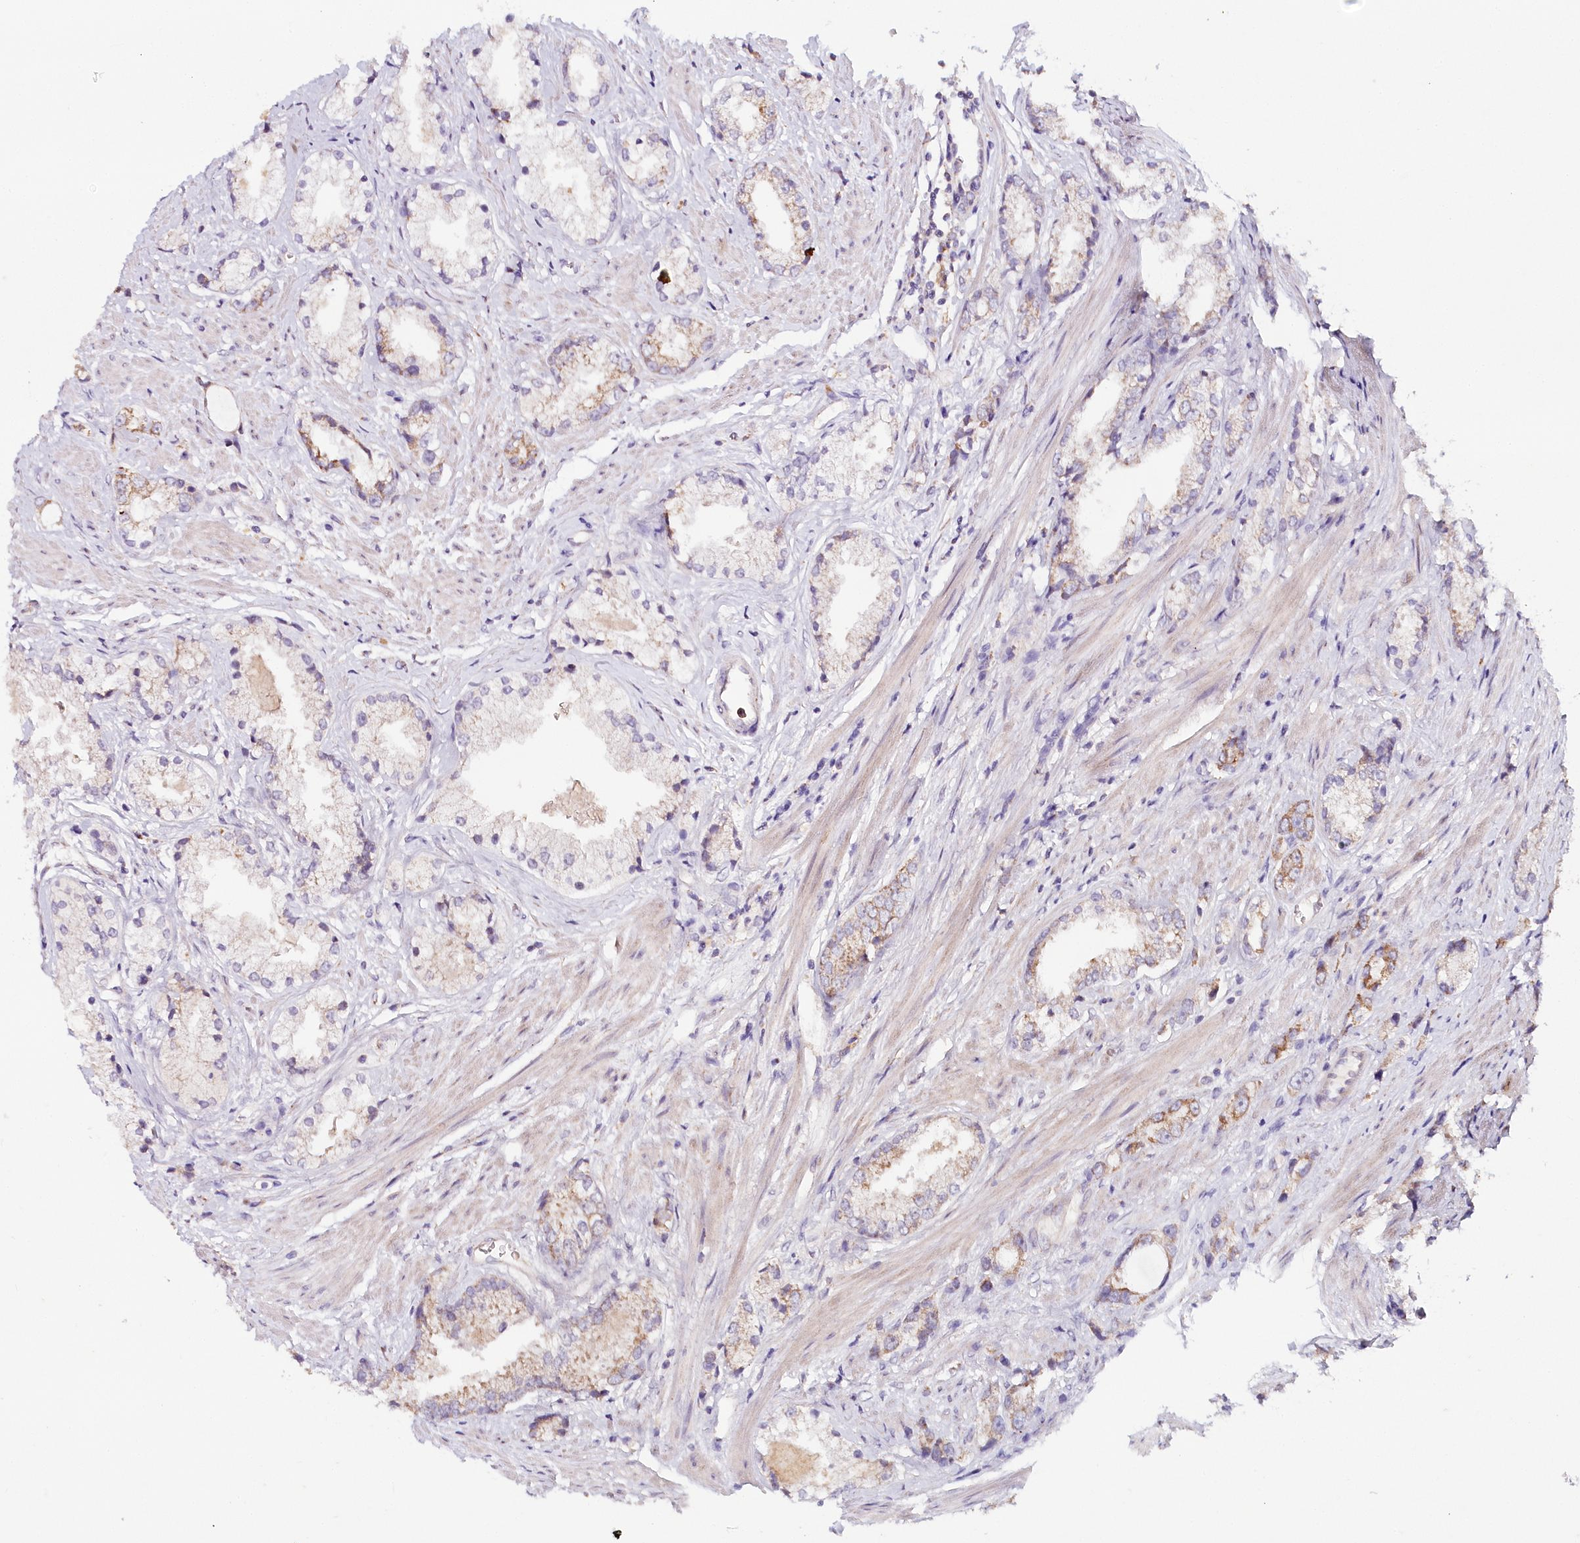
{"staining": {"intensity": "moderate", "quantity": "<25%", "location": "cytoplasmic/membranous"}, "tissue": "prostate cancer", "cell_type": "Tumor cells", "image_type": "cancer", "snomed": [{"axis": "morphology", "description": "Adenocarcinoma, High grade"}, {"axis": "topography", "description": "Prostate"}], "caption": "High-grade adenocarcinoma (prostate) stained for a protein (brown) exhibits moderate cytoplasmic/membranous positive staining in approximately <25% of tumor cells.", "gene": "MMP25", "patient": {"sex": "male", "age": 66}}